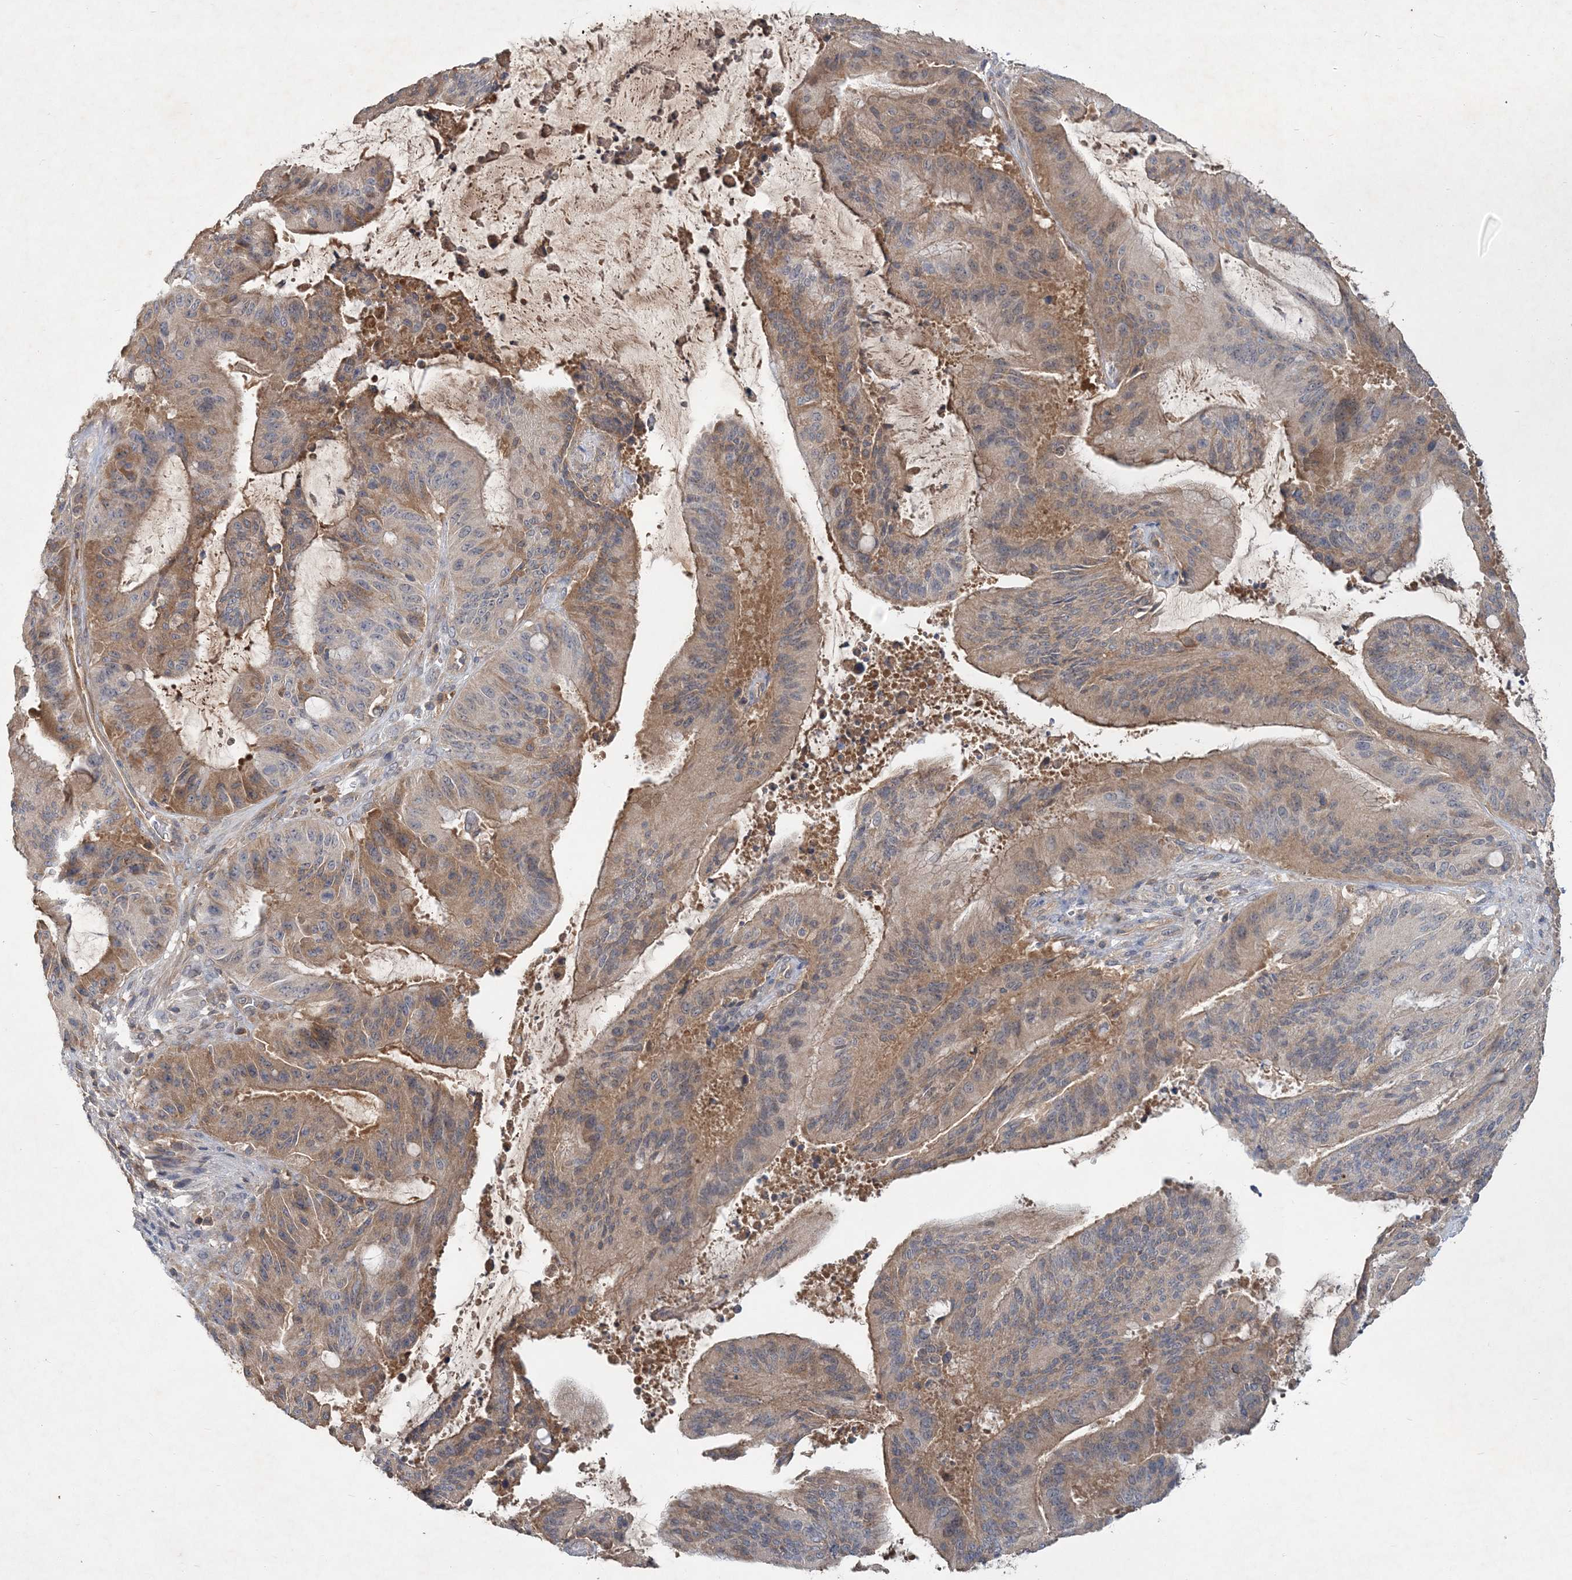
{"staining": {"intensity": "moderate", "quantity": ">75%", "location": "cytoplasmic/membranous"}, "tissue": "liver cancer", "cell_type": "Tumor cells", "image_type": "cancer", "snomed": [{"axis": "morphology", "description": "Normal tissue, NOS"}, {"axis": "morphology", "description": "Cholangiocarcinoma"}, {"axis": "topography", "description": "Liver"}, {"axis": "topography", "description": "Peripheral nerve tissue"}], "caption": "Protein staining by IHC reveals moderate cytoplasmic/membranous expression in about >75% of tumor cells in liver cancer (cholangiocarcinoma).", "gene": "RNF25", "patient": {"sex": "female", "age": 73}}